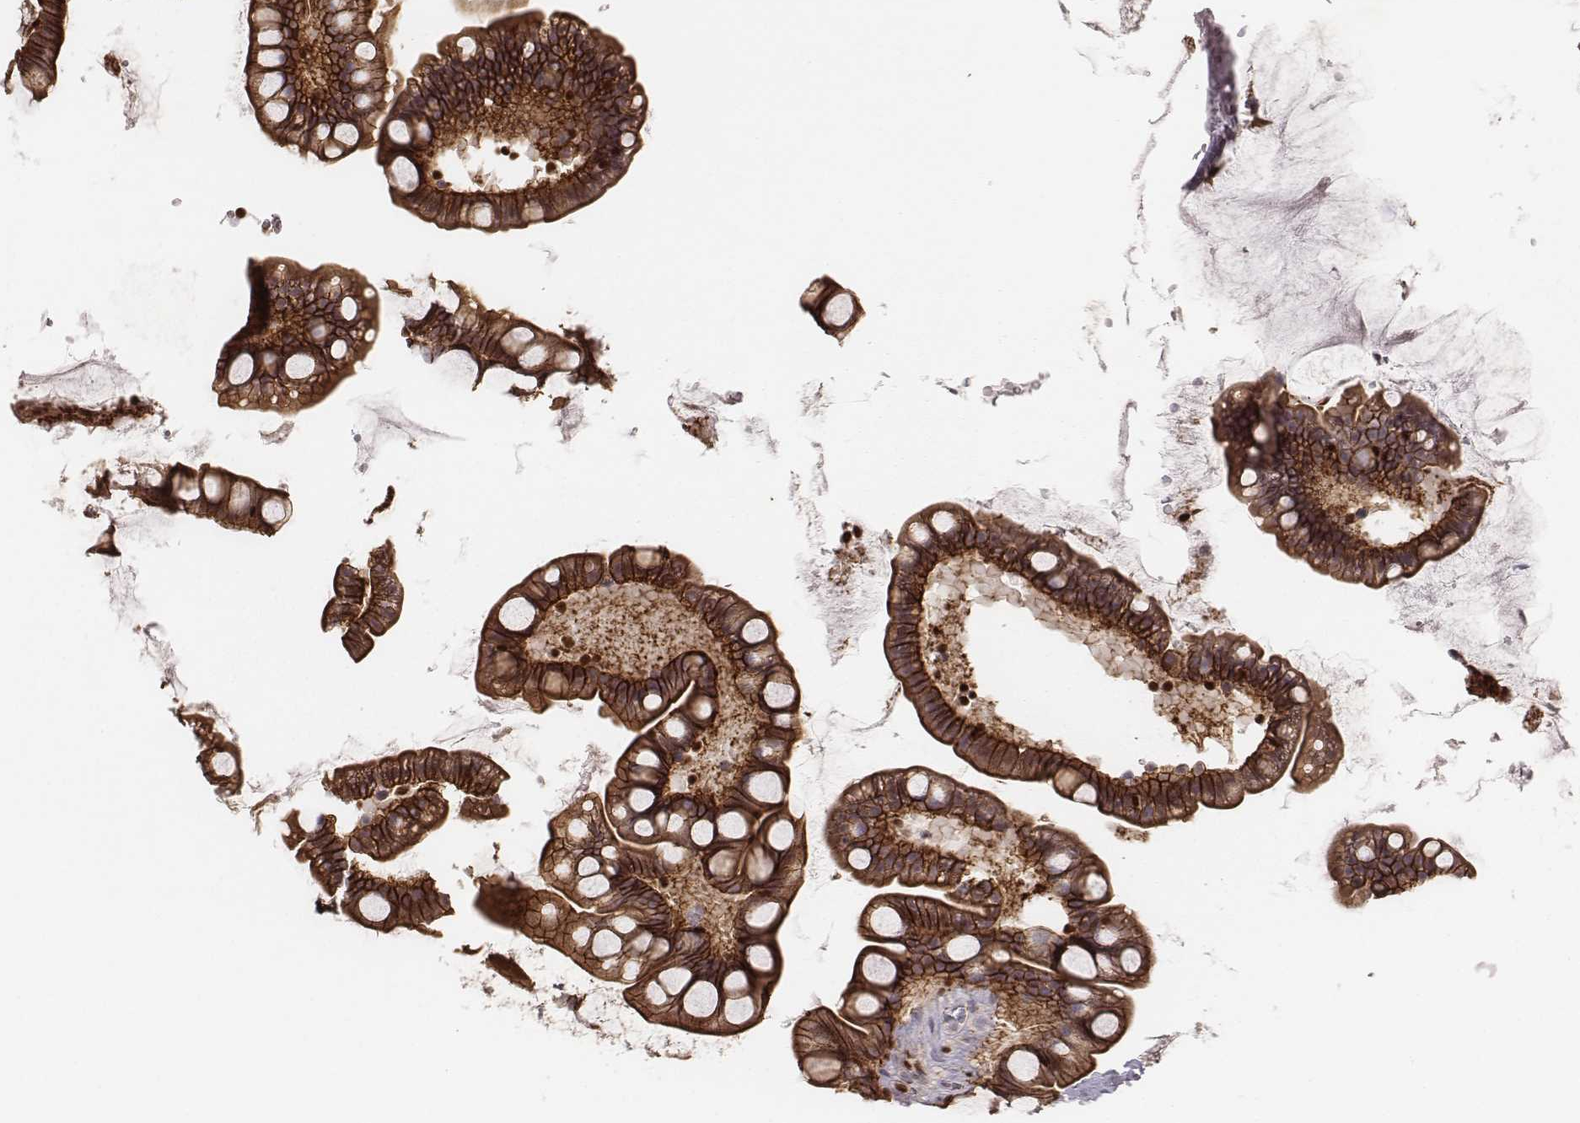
{"staining": {"intensity": "strong", "quantity": ">75%", "location": "cytoplasmic/membranous"}, "tissue": "small intestine", "cell_type": "Glandular cells", "image_type": "normal", "snomed": [{"axis": "morphology", "description": "Normal tissue, NOS"}, {"axis": "topography", "description": "Small intestine"}], "caption": "DAB immunohistochemical staining of benign human small intestine shows strong cytoplasmic/membranous protein positivity in approximately >75% of glandular cells.", "gene": "WDR59", "patient": {"sex": "male", "age": 70}}